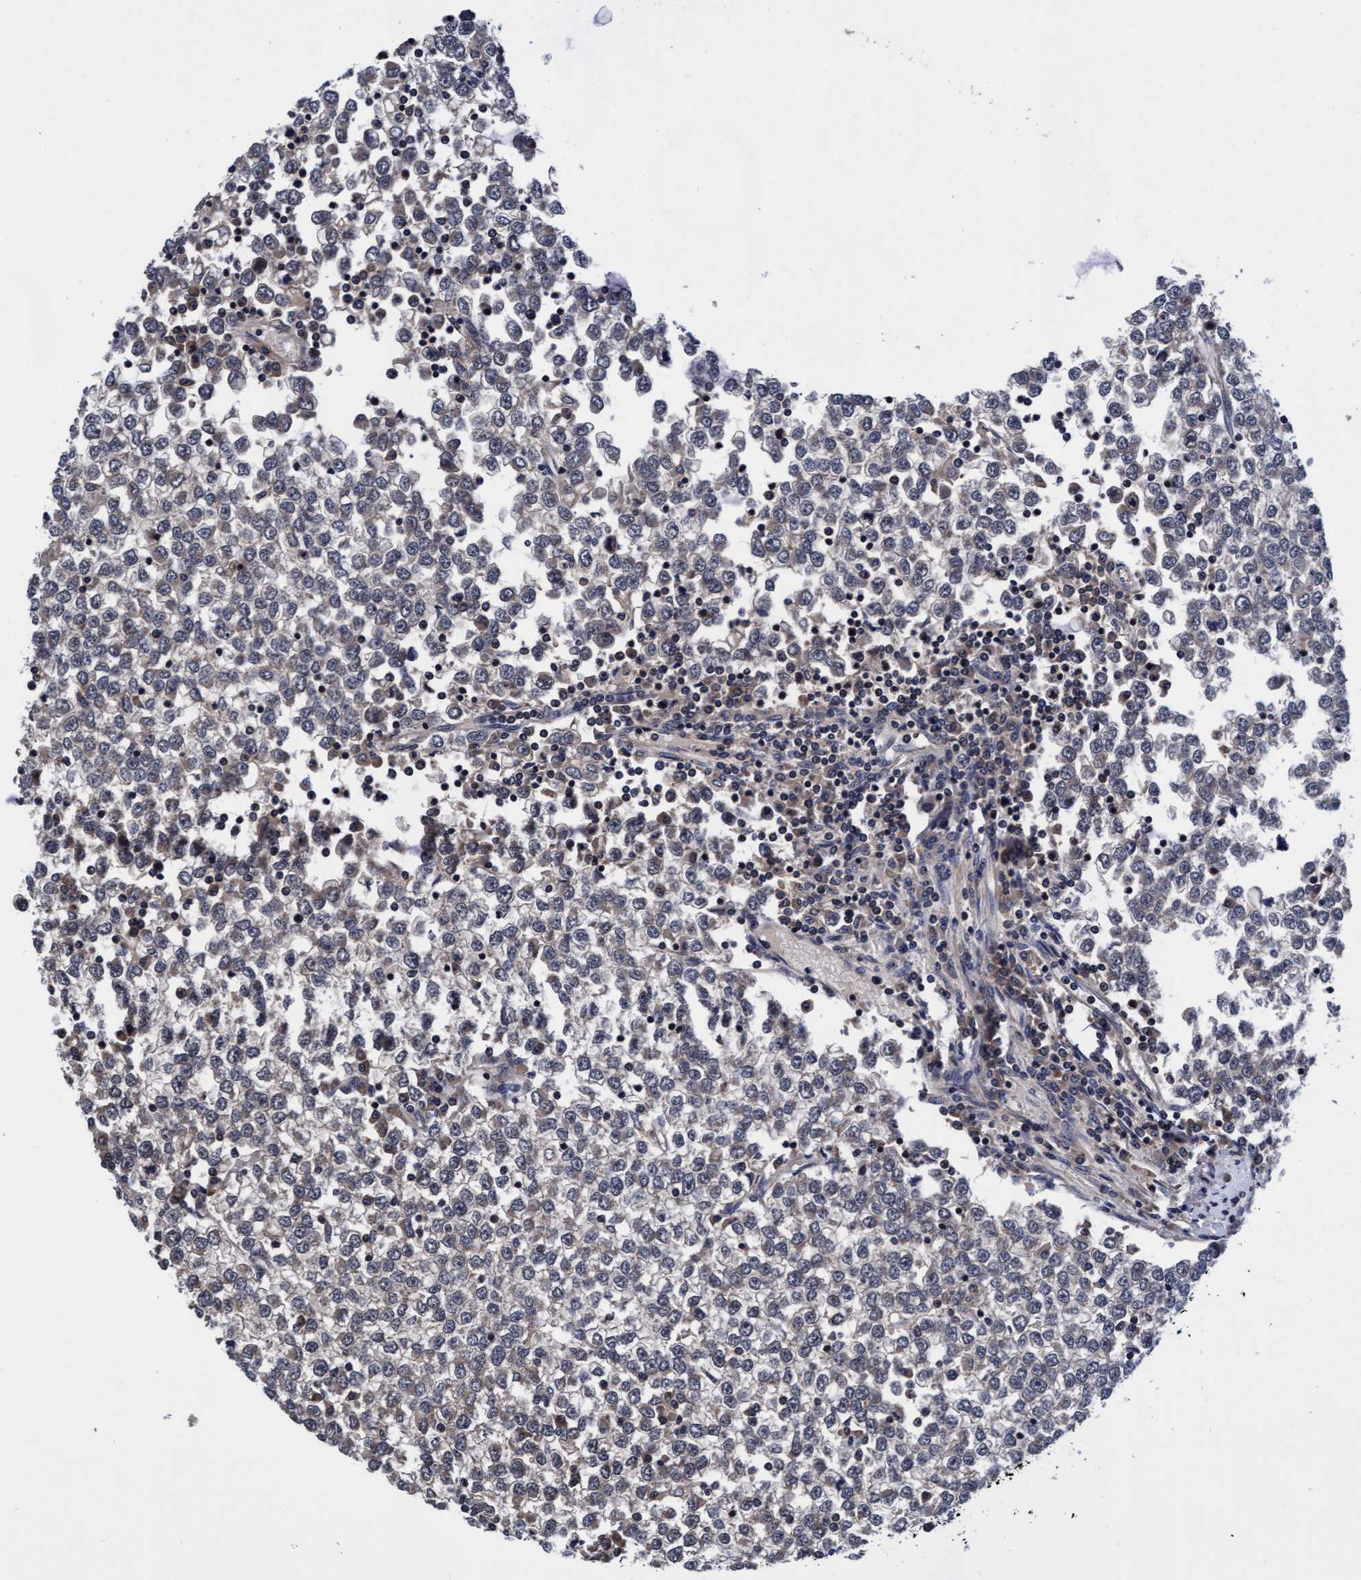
{"staining": {"intensity": "negative", "quantity": "none", "location": "none"}, "tissue": "testis cancer", "cell_type": "Tumor cells", "image_type": "cancer", "snomed": [{"axis": "morphology", "description": "Seminoma, NOS"}, {"axis": "topography", "description": "Testis"}], "caption": "DAB immunohistochemical staining of testis cancer shows no significant staining in tumor cells.", "gene": "EFCAB13", "patient": {"sex": "male", "age": 65}}